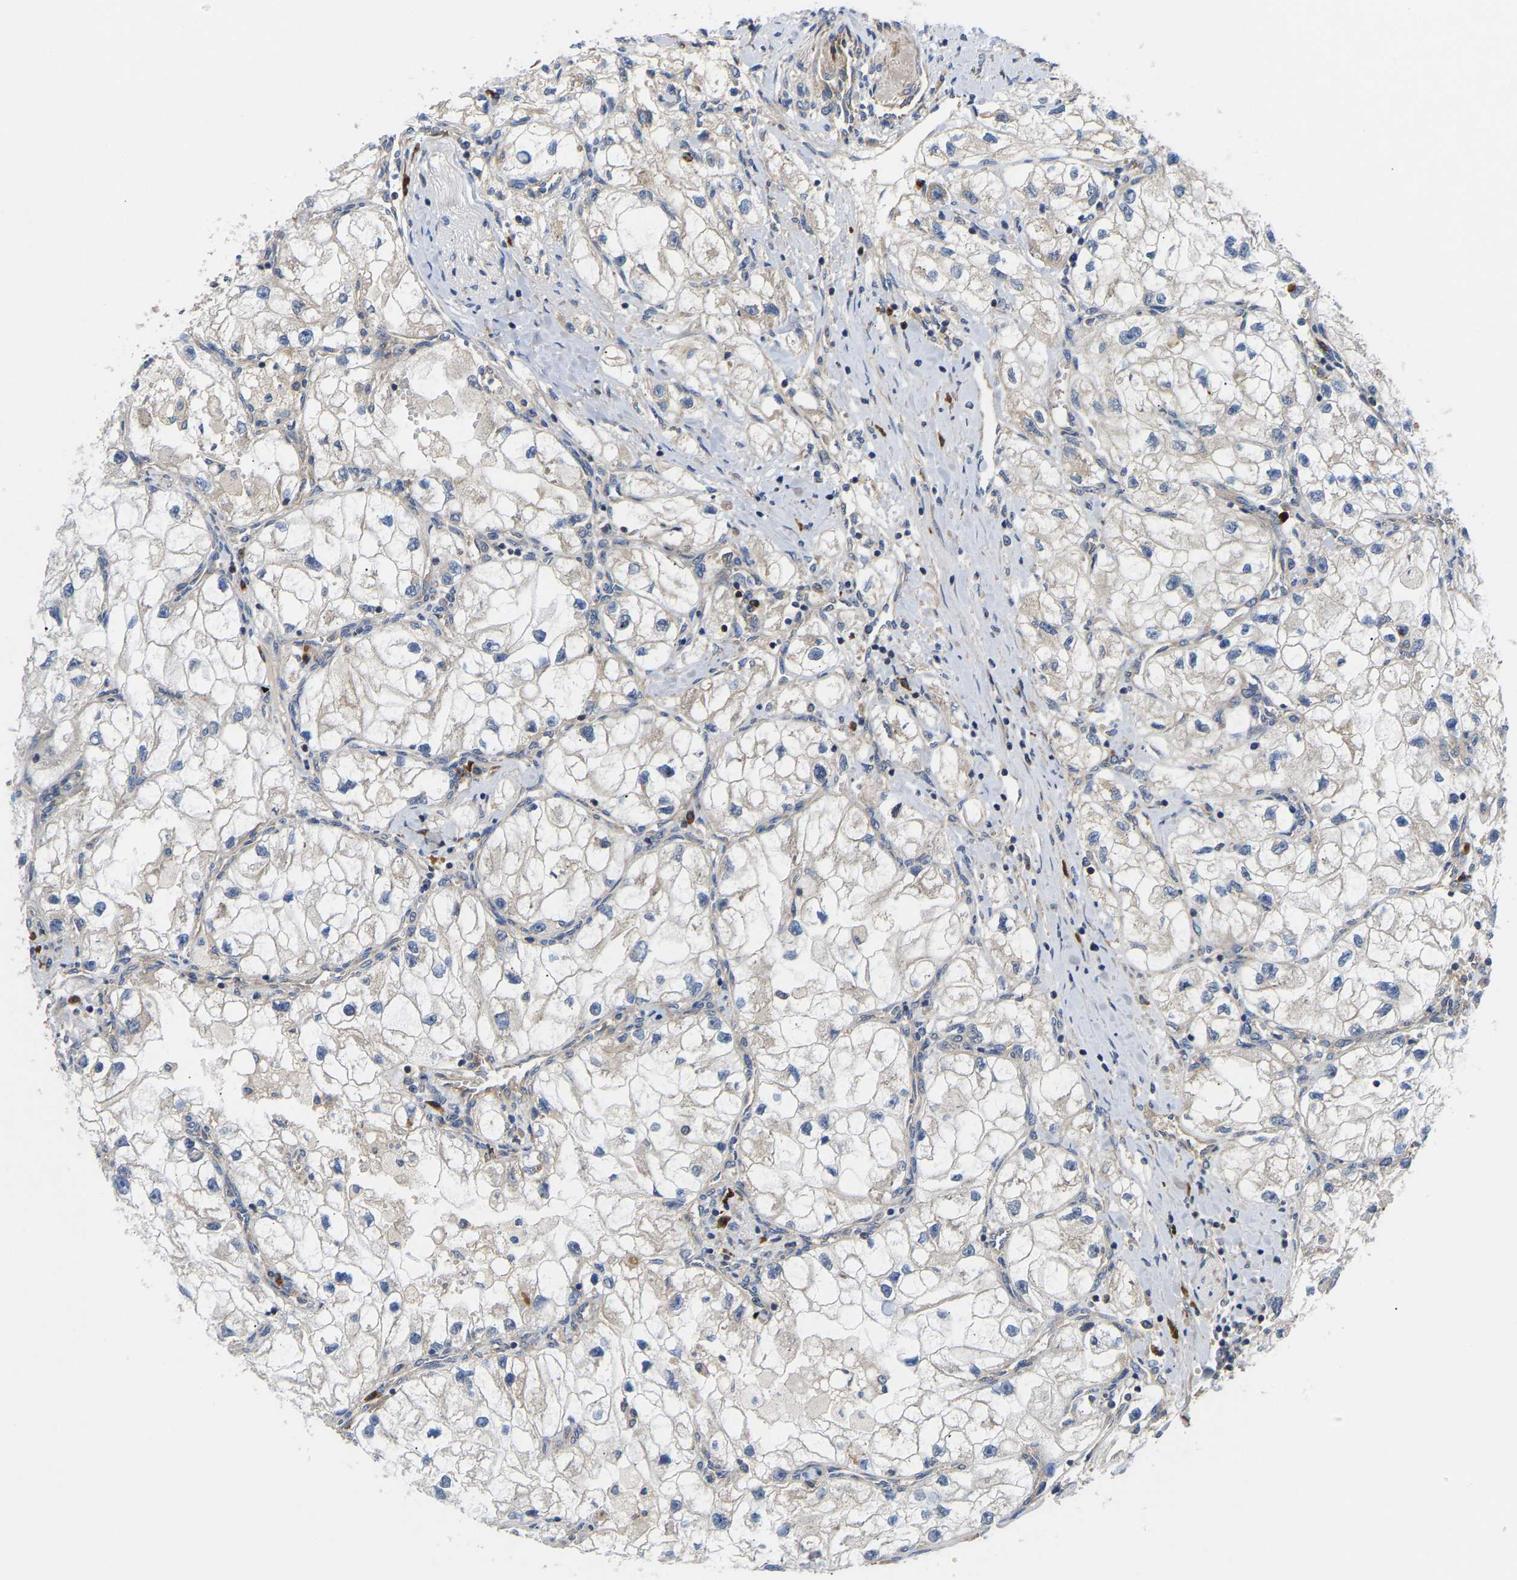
{"staining": {"intensity": "negative", "quantity": "none", "location": "none"}, "tissue": "renal cancer", "cell_type": "Tumor cells", "image_type": "cancer", "snomed": [{"axis": "morphology", "description": "Adenocarcinoma, NOS"}, {"axis": "topography", "description": "Kidney"}], "caption": "This is an IHC histopathology image of human renal cancer. There is no expression in tumor cells.", "gene": "AIMP2", "patient": {"sex": "female", "age": 70}}